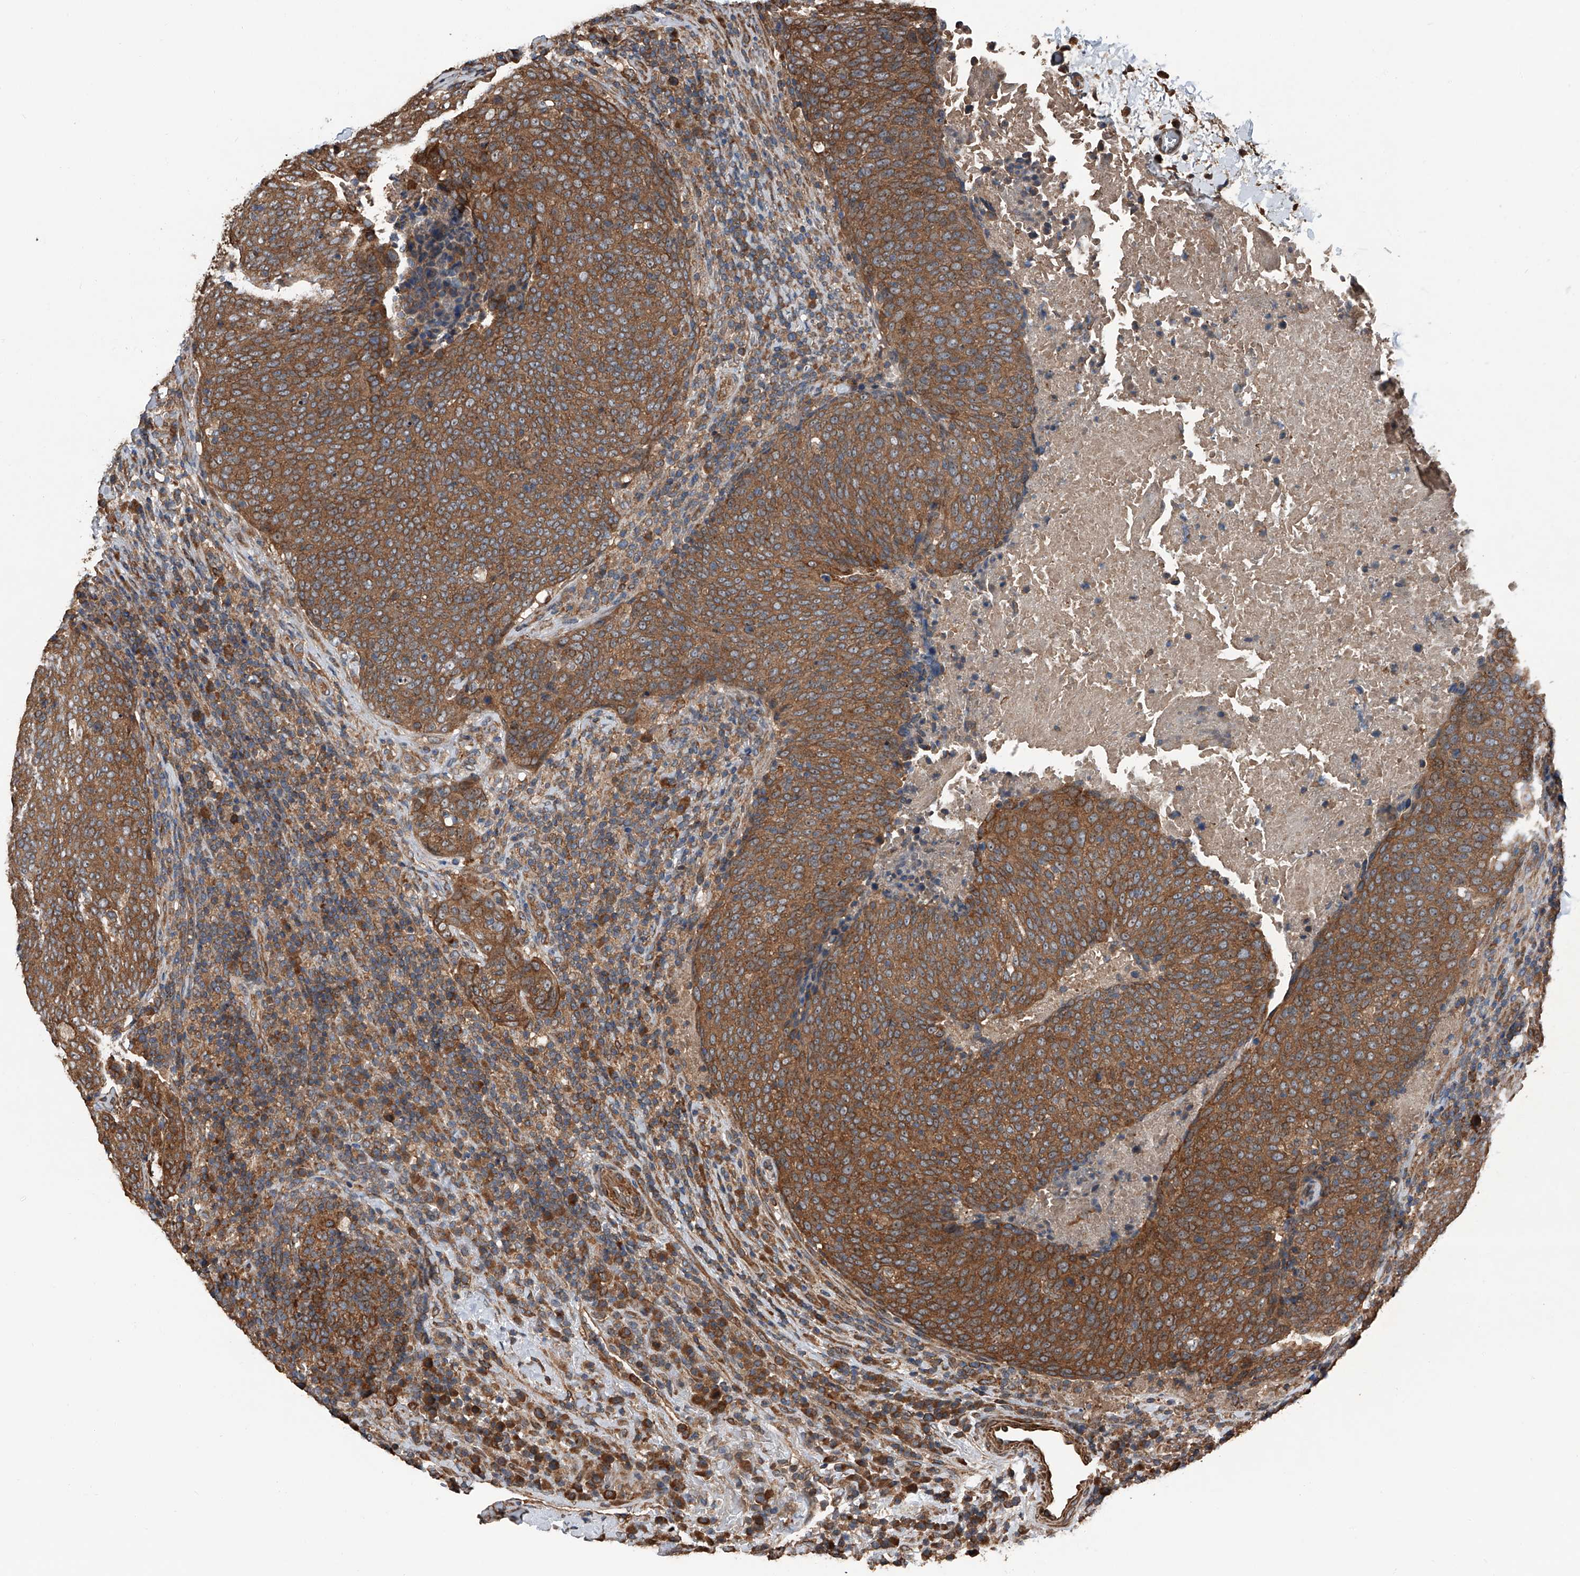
{"staining": {"intensity": "moderate", "quantity": ">75%", "location": "cytoplasmic/membranous"}, "tissue": "head and neck cancer", "cell_type": "Tumor cells", "image_type": "cancer", "snomed": [{"axis": "morphology", "description": "Squamous cell carcinoma, NOS"}, {"axis": "morphology", "description": "Squamous cell carcinoma, metastatic, NOS"}, {"axis": "topography", "description": "Lymph node"}, {"axis": "topography", "description": "Head-Neck"}], "caption": "Squamous cell carcinoma (head and neck) was stained to show a protein in brown. There is medium levels of moderate cytoplasmic/membranous positivity in about >75% of tumor cells.", "gene": "KCNJ2", "patient": {"sex": "male", "age": 62}}